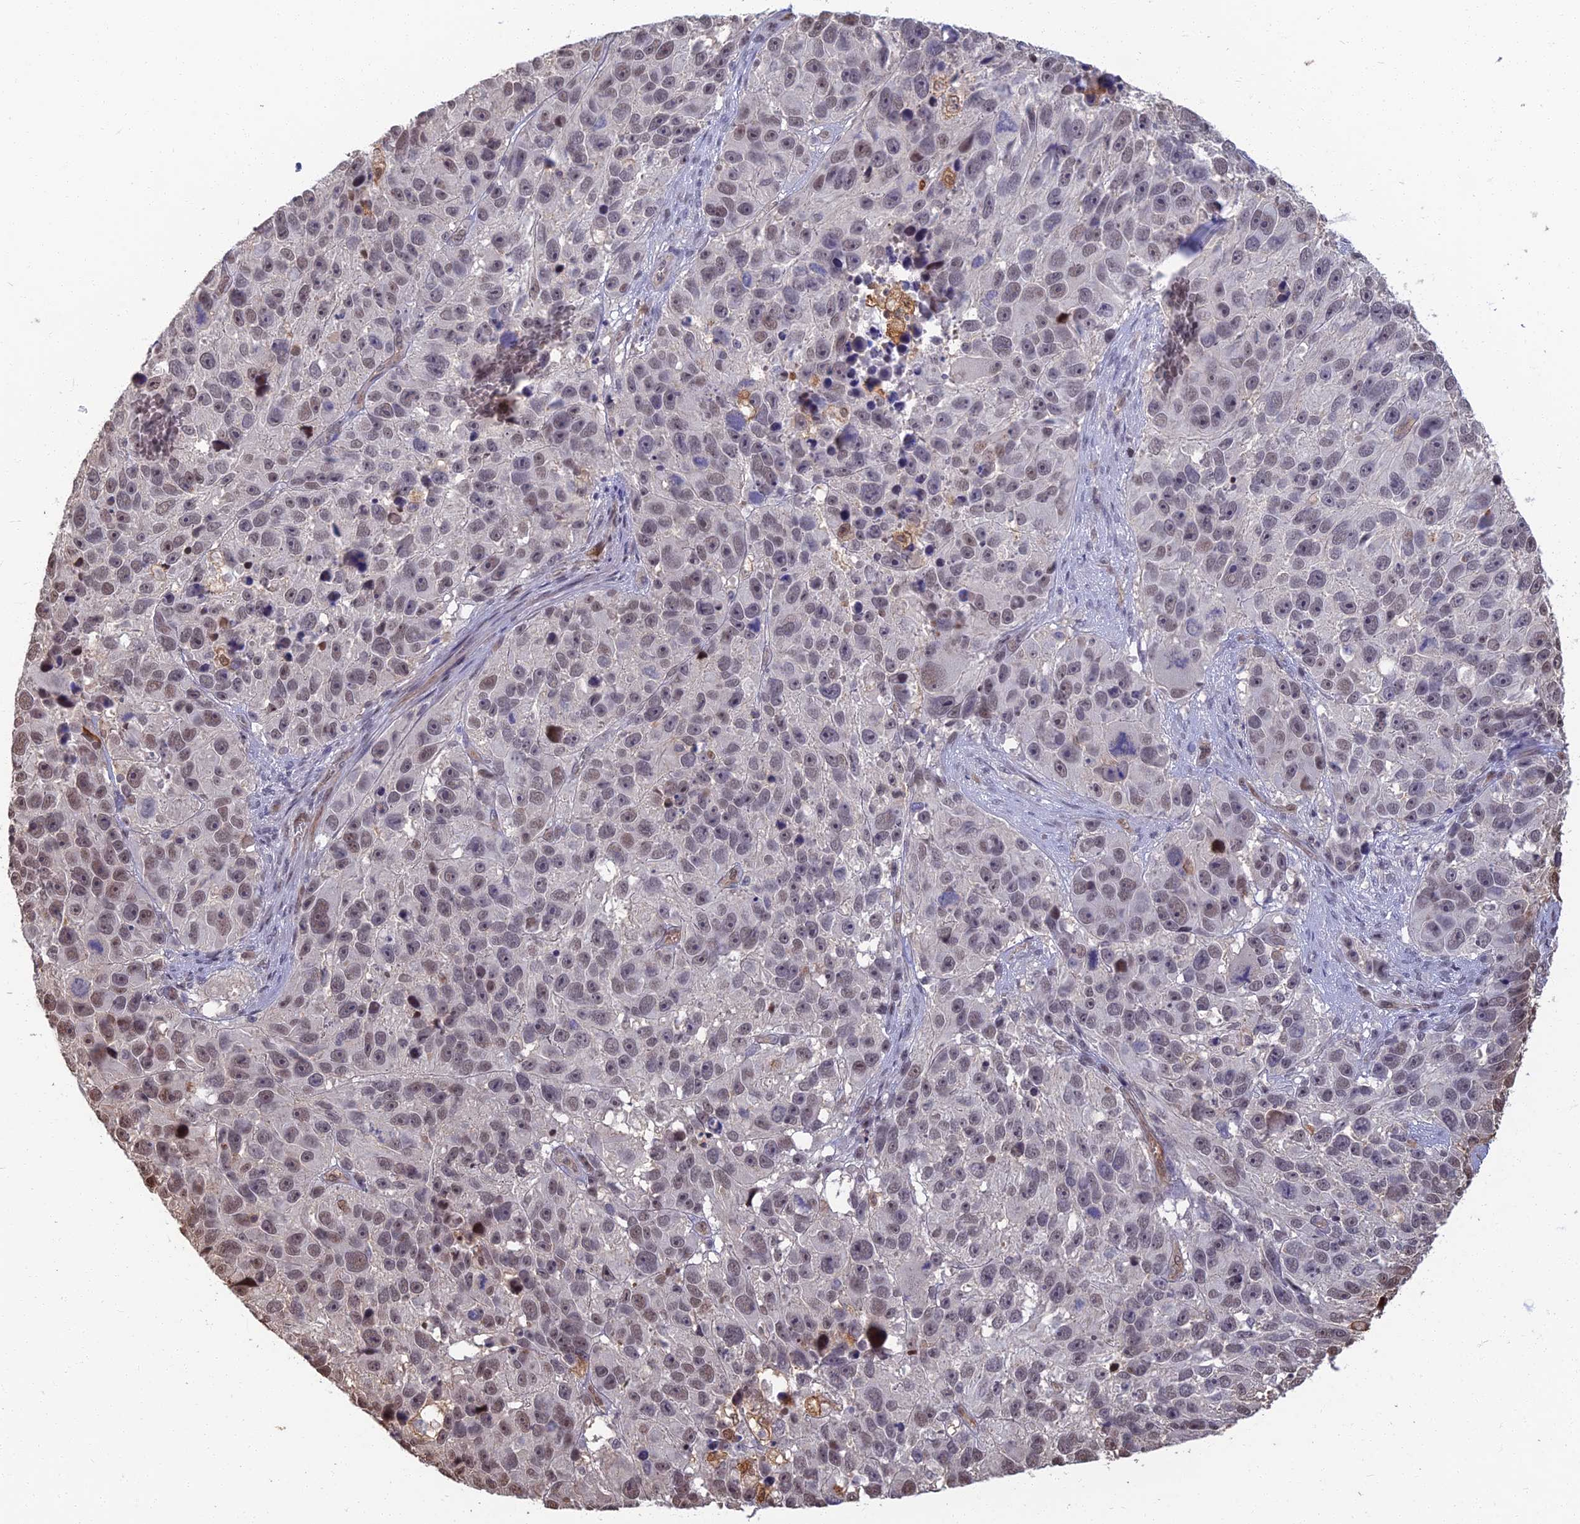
{"staining": {"intensity": "weak", "quantity": ">75%", "location": "nuclear"}, "tissue": "melanoma", "cell_type": "Tumor cells", "image_type": "cancer", "snomed": [{"axis": "morphology", "description": "Malignant melanoma, NOS"}, {"axis": "topography", "description": "Skin"}], "caption": "This image shows immunohistochemistry staining of melanoma, with low weak nuclear positivity in approximately >75% of tumor cells.", "gene": "LRRN3", "patient": {"sex": "male", "age": 84}}